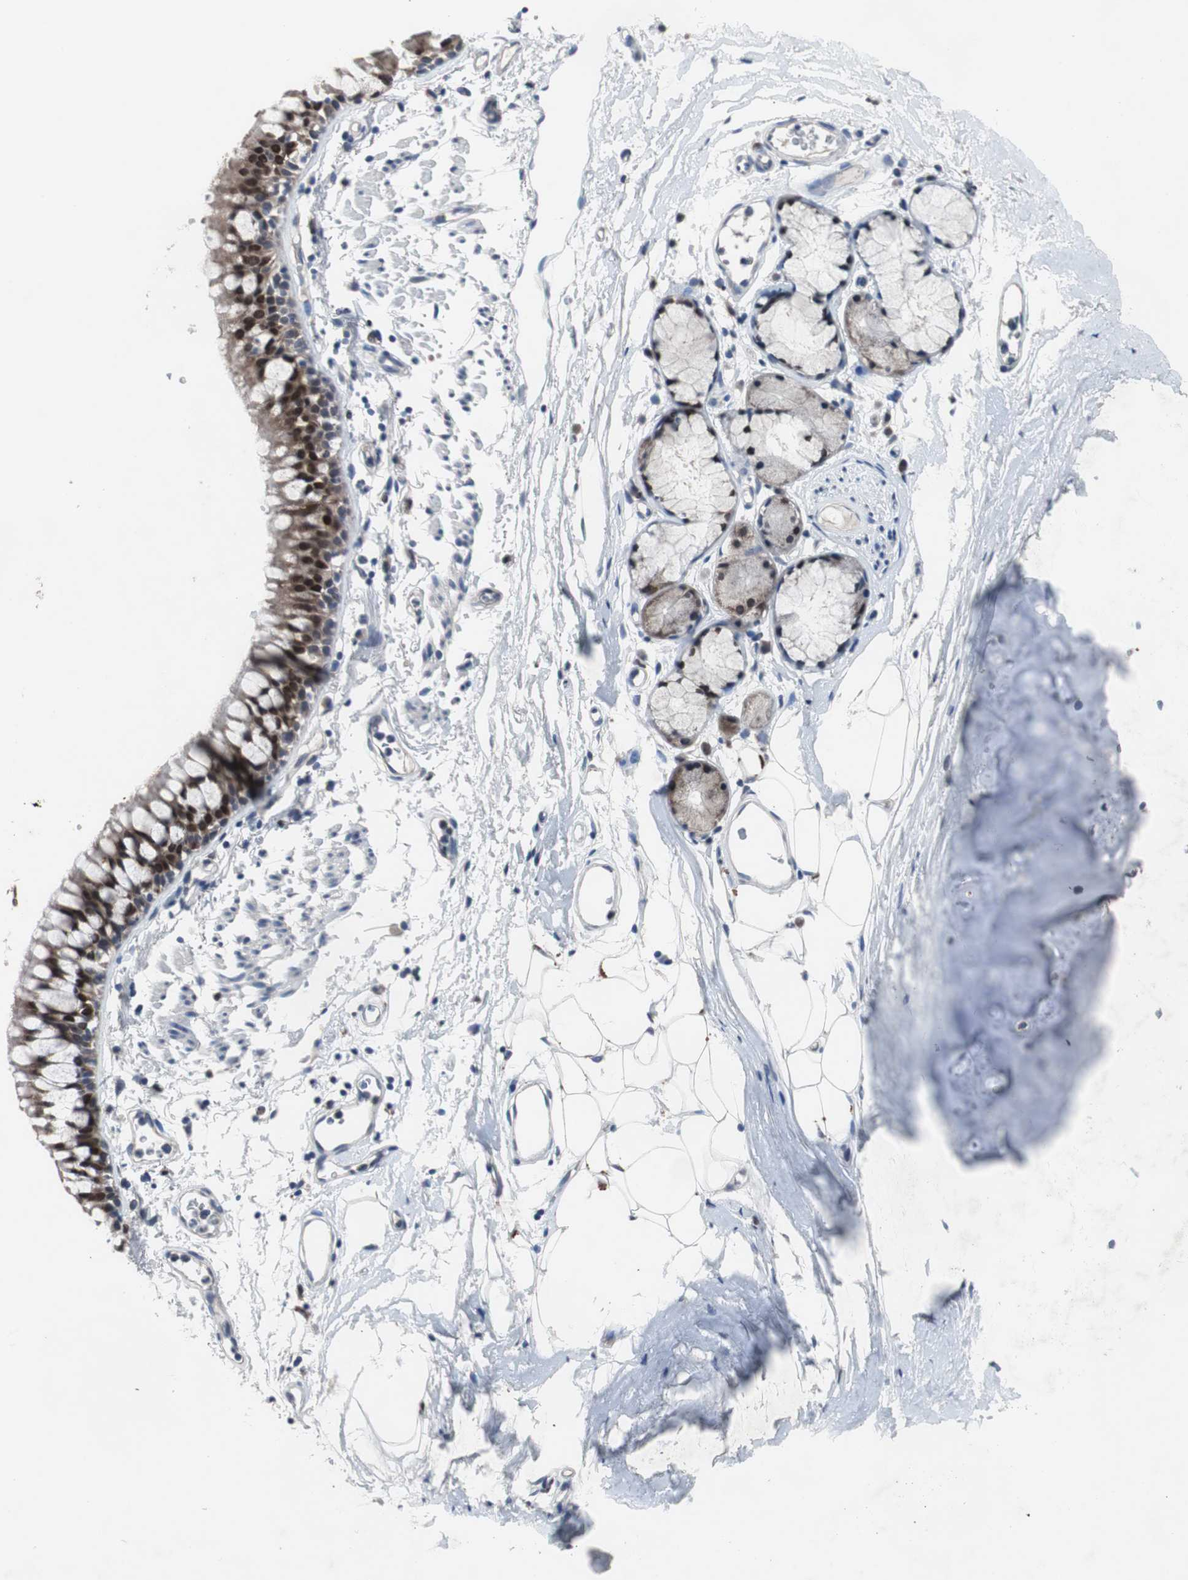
{"staining": {"intensity": "strong", "quantity": ">75%", "location": "cytoplasmic/membranous,nuclear"}, "tissue": "bronchus", "cell_type": "Respiratory epithelial cells", "image_type": "normal", "snomed": [{"axis": "morphology", "description": "Normal tissue, NOS"}, {"axis": "topography", "description": "Bronchus"}], "caption": "A photomicrograph of bronchus stained for a protein demonstrates strong cytoplasmic/membranous,nuclear brown staining in respiratory epithelial cells. (DAB (3,3'-diaminobenzidine) = brown stain, brightfield microscopy at high magnification).", "gene": "RBM47", "patient": {"sex": "female", "age": 73}}